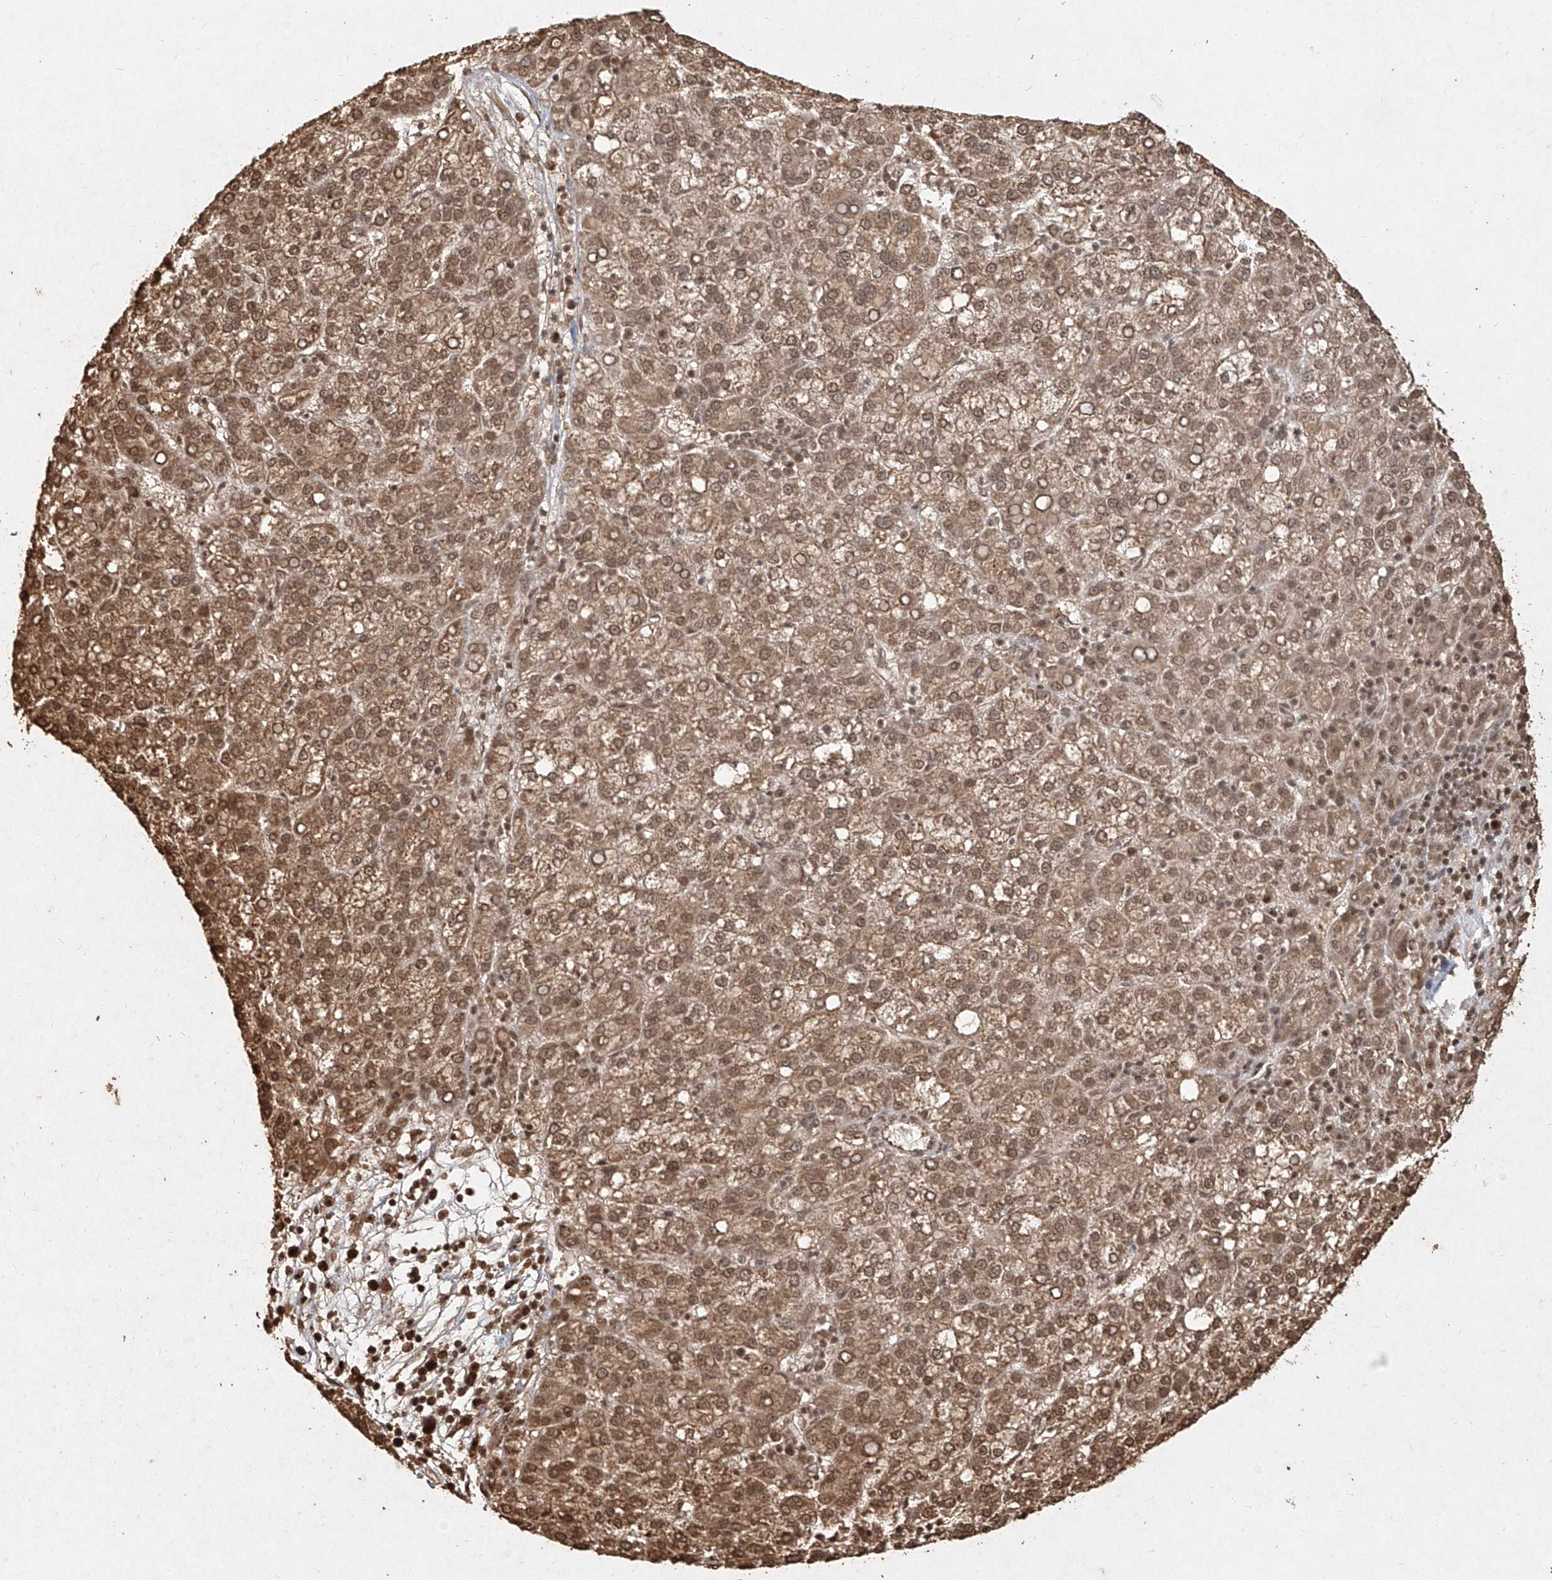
{"staining": {"intensity": "moderate", "quantity": ">75%", "location": "cytoplasmic/membranous,nuclear"}, "tissue": "liver cancer", "cell_type": "Tumor cells", "image_type": "cancer", "snomed": [{"axis": "morphology", "description": "Carcinoma, Hepatocellular, NOS"}, {"axis": "topography", "description": "Liver"}], "caption": "About >75% of tumor cells in liver cancer (hepatocellular carcinoma) display moderate cytoplasmic/membranous and nuclear protein staining as visualized by brown immunohistochemical staining.", "gene": "UBE2K", "patient": {"sex": "female", "age": 58}}